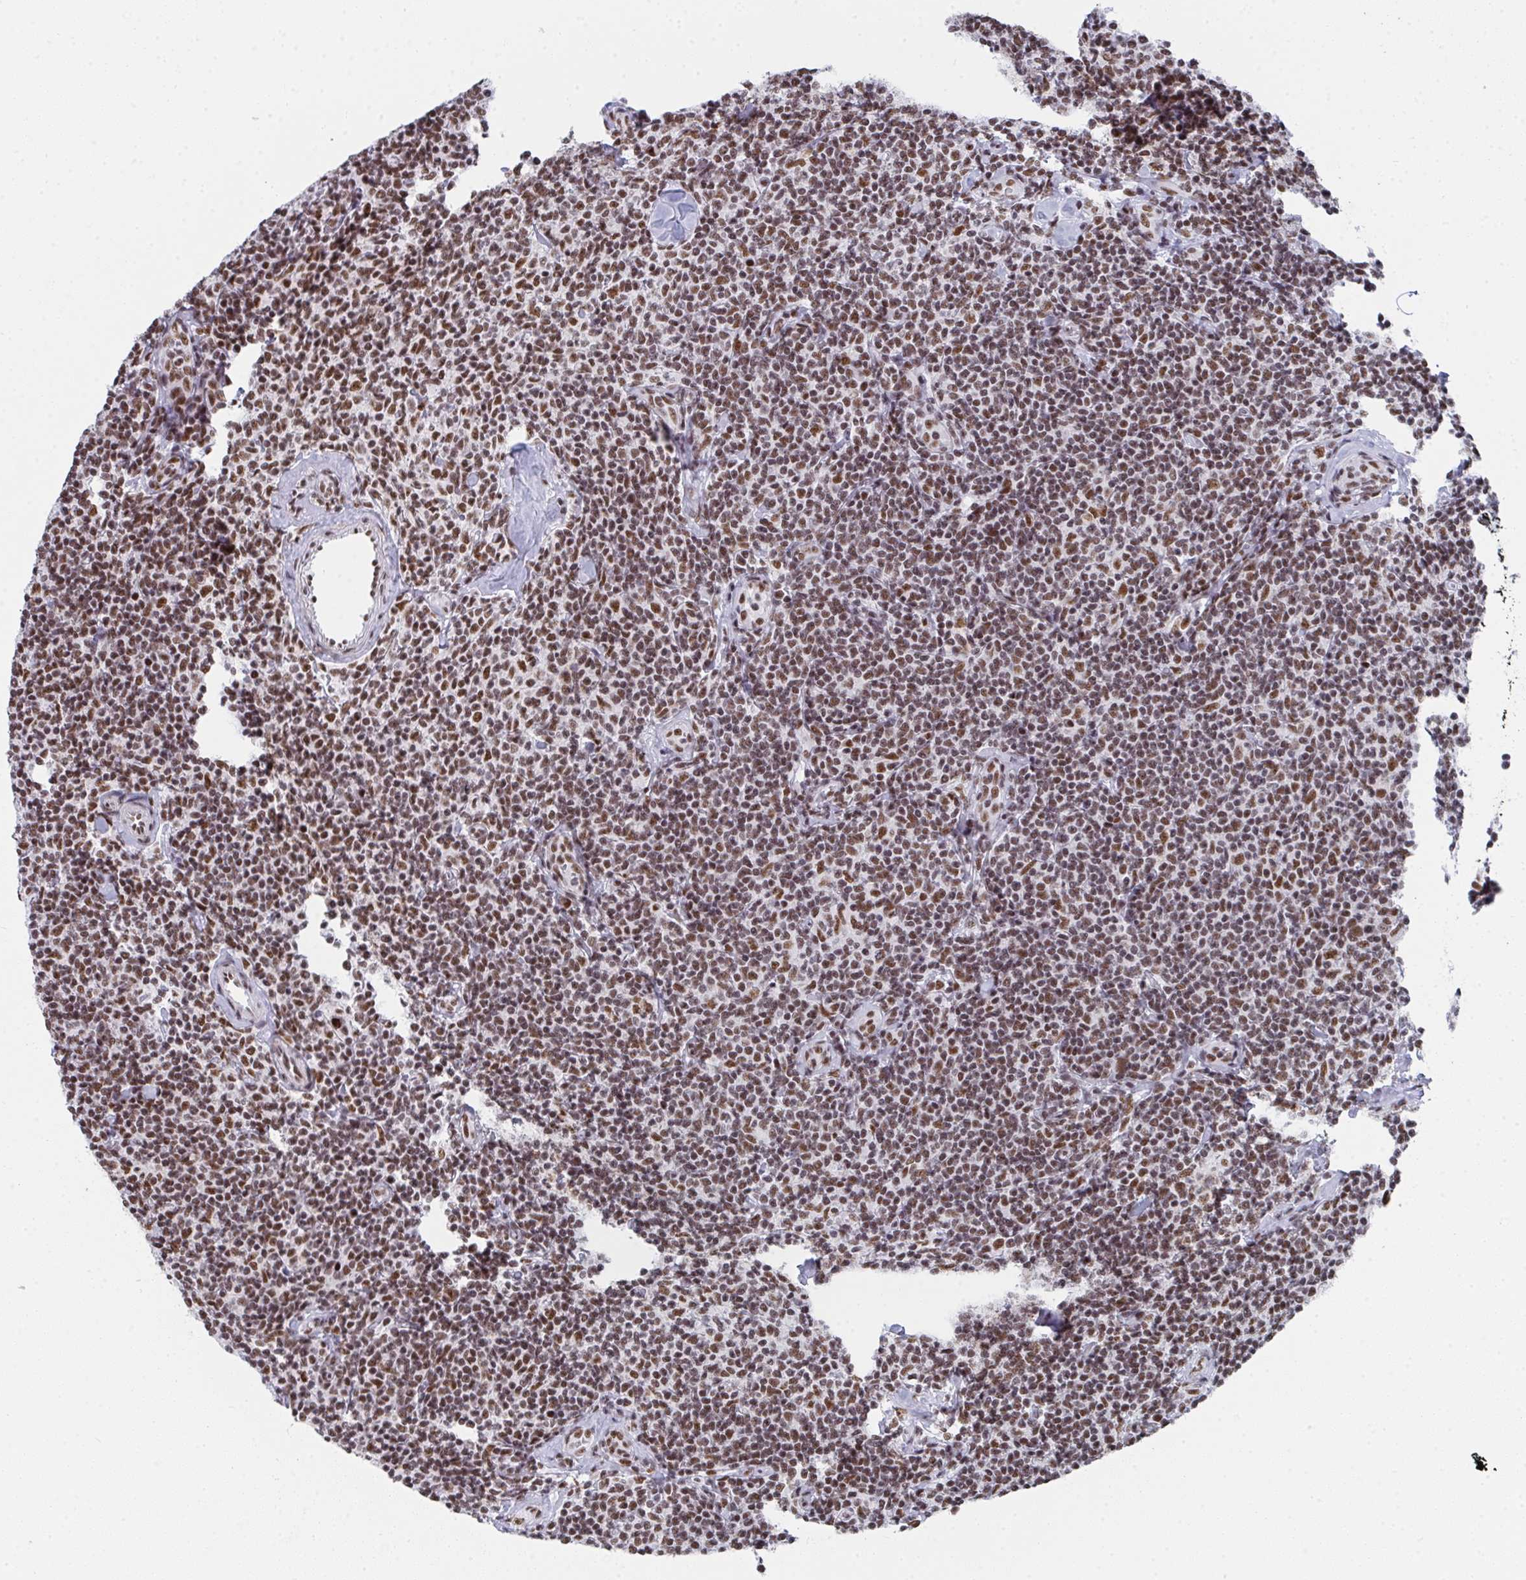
{"staining": {"intensity": "moderate", "quantity": "25%-75%", "location": "nuclear"}, "tissue": "lymphoma", "cell_type": "Tumor cells", "image_type": "cancer", "snomed": [{"axis": "morphology", "description": "Malignant lymphoma, non-Hodgkin's type, Low grade"}, {"axis": "topography", "description": "Lymph node"}], "caption": "Immunohistochemistry staining of lymphoma, which shows medium levels of moderate nuclear staining in approximately 25%-75% of tumor cells indicating moderate nuclear protein expression. The staining was performed using DAB (3,3'-diaminobenzidine) (brown) for protein detection and nuclei were counterstained in hematoxylin (blue).", "gene": "SNRNP70", "patient": {"sex": "female", "age": 56}}